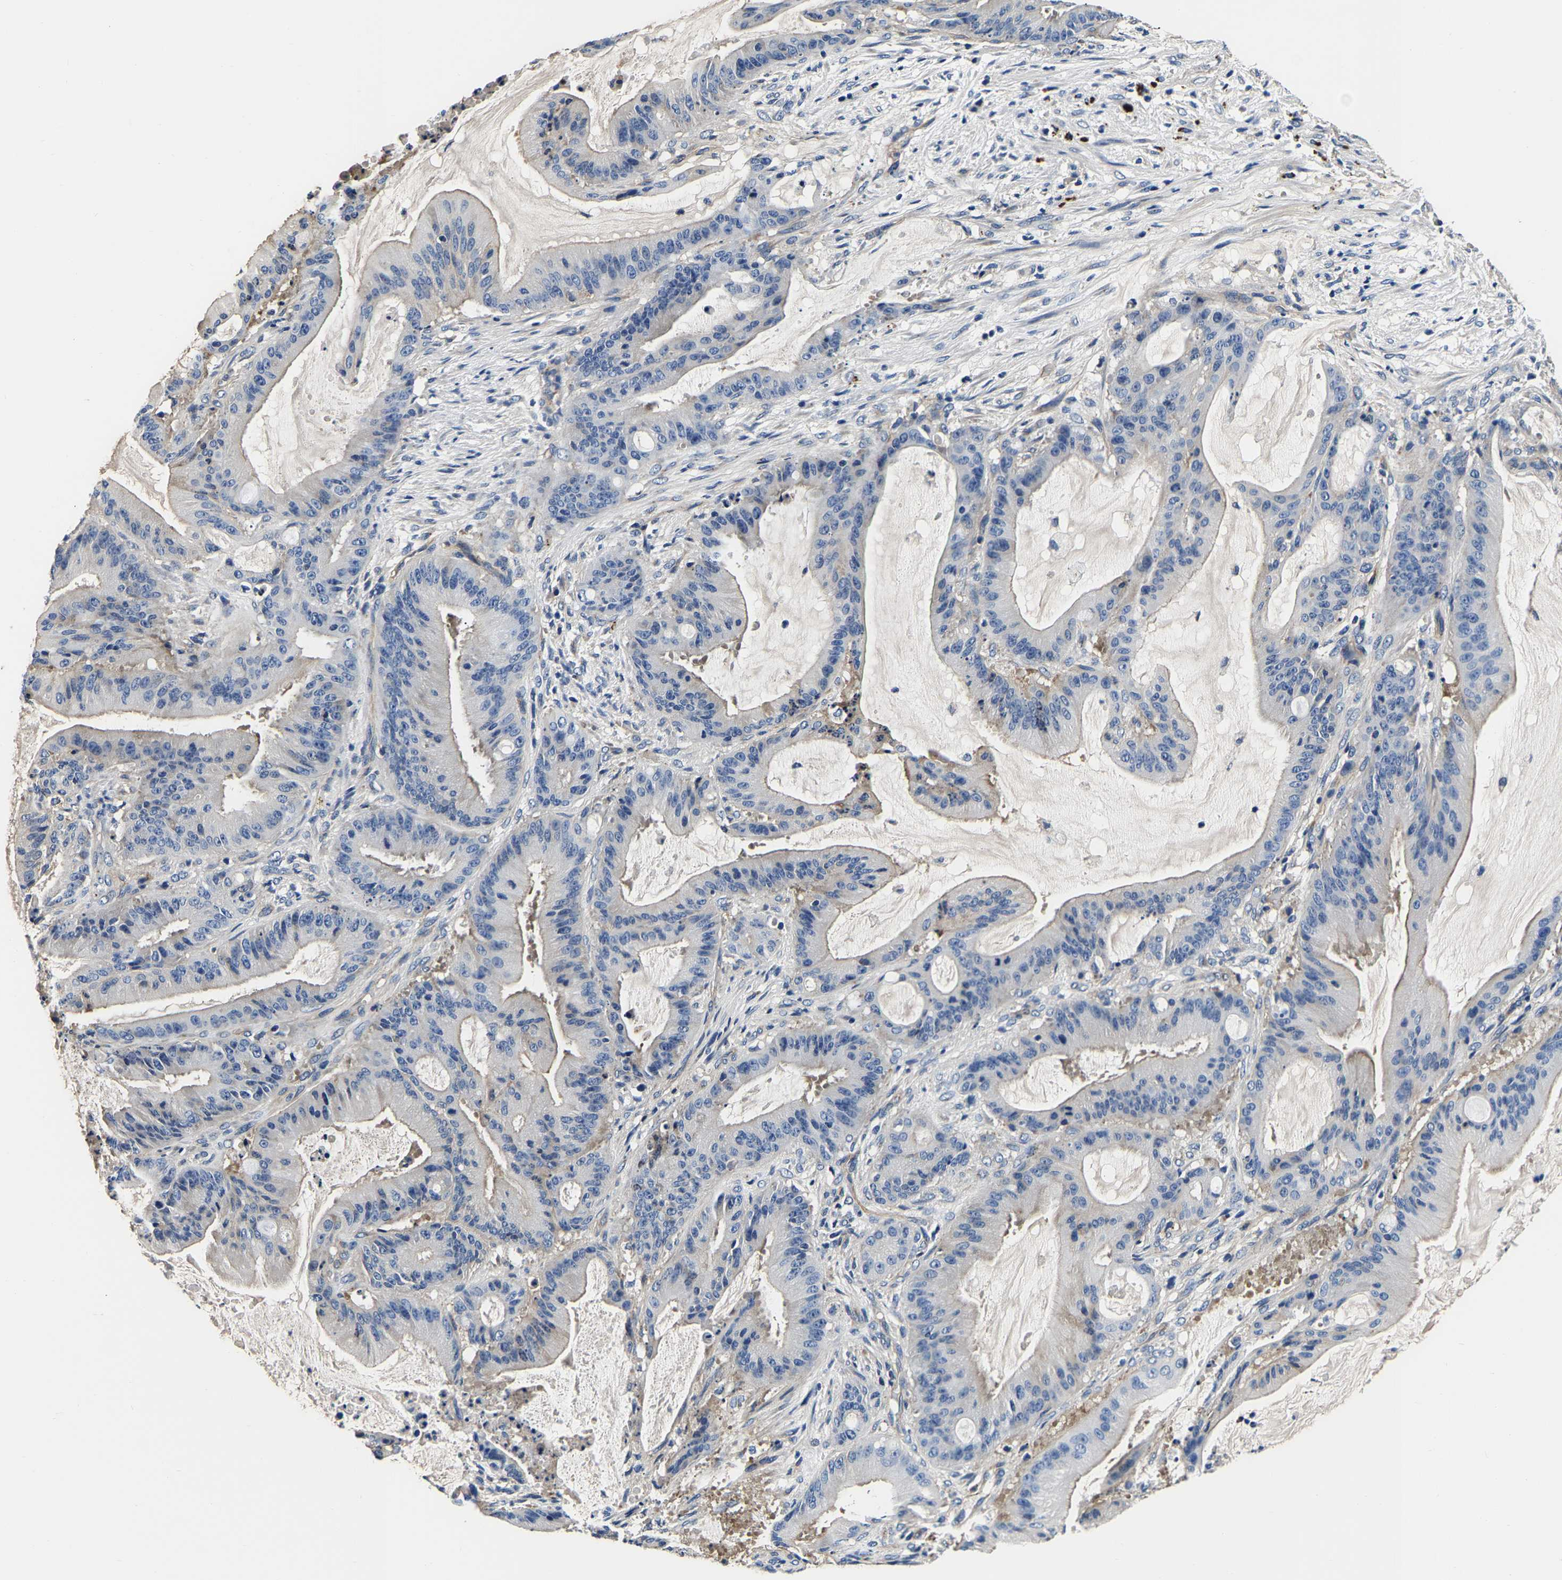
{"staining": {"intensity": "negative", "quantity": "none", "location": "none"}, "tissue": "liver cancer", "cell_type": "Tumor cells", "image_type": "cancer", "snomed": [{"axis": "morphology", "description": "Normal tissue, NOS"}, {"axis": "morphology", "description": "Cholangiocarcinoma"}, {"axis": "topography", "description": "Liver"}, {"axis": "topography", "description": "Peripheral nerve tissue"}], "caption": "This is an IHC image of liver cholangiocarcinoma. There is no expression in tumor cells.", "gene": "SH3GLB1", "patient": {"sex": "female", "age": 73}}